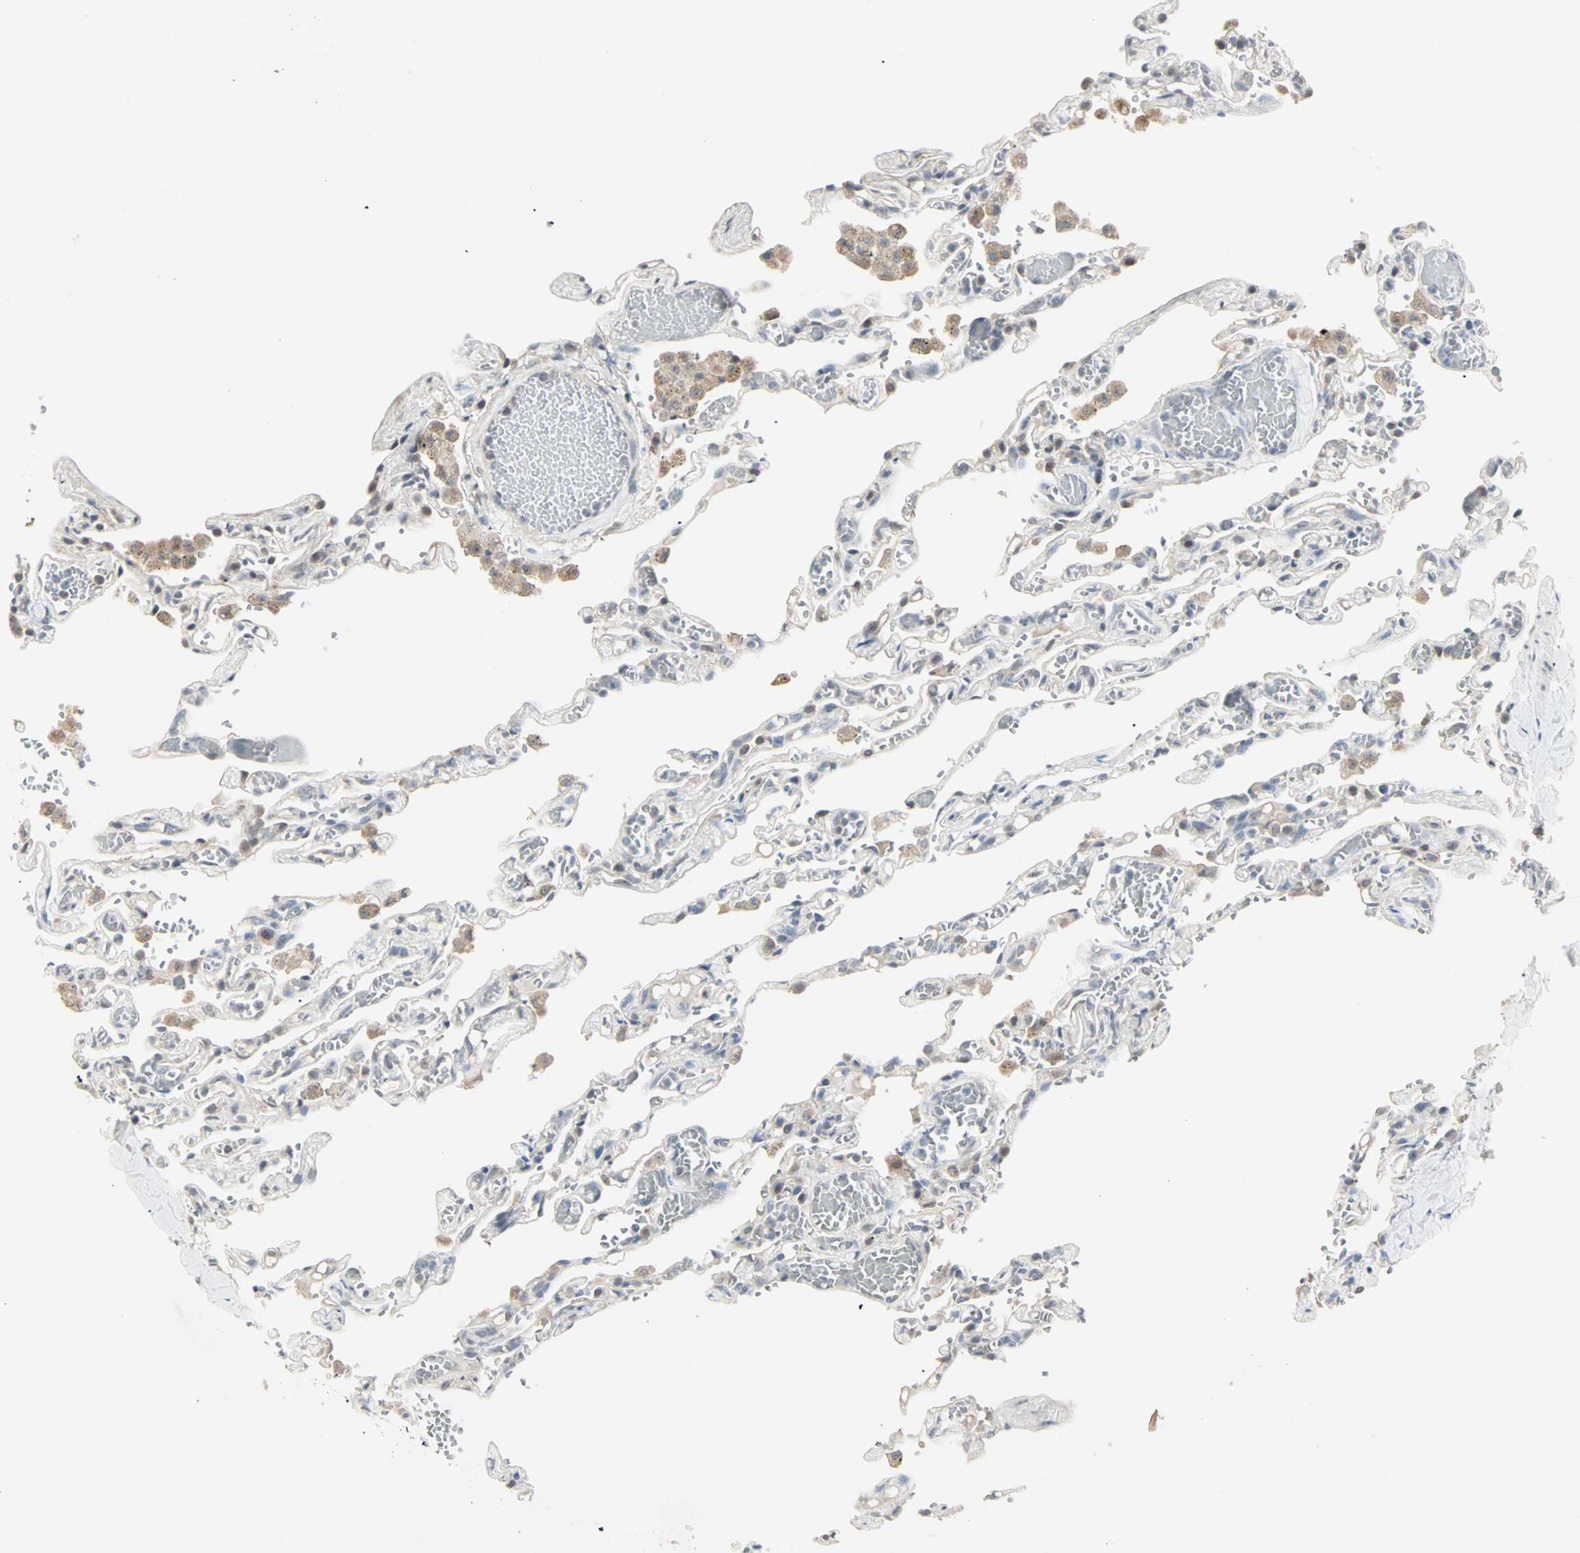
{"staining": {"intensity": "weak", "quantity": "25%-75%", "location": "cytoplasmic/membranous"}, "tissue": "lung", "cell_type": "Alveolar cells", "image_type": "normal", "snomed": [{"axis": "morphology", "description": "Normal tissue, NOS"}, {"axis": "topography", "description": "Lung"}], "caption": "Alveolar cells reveal low levels of weak cytoplasmic/membranous expression in about 25%-75% of cells in normal human lung.", "gene": "KDM4A", "patient": {"sex": "male", "age": 21}}